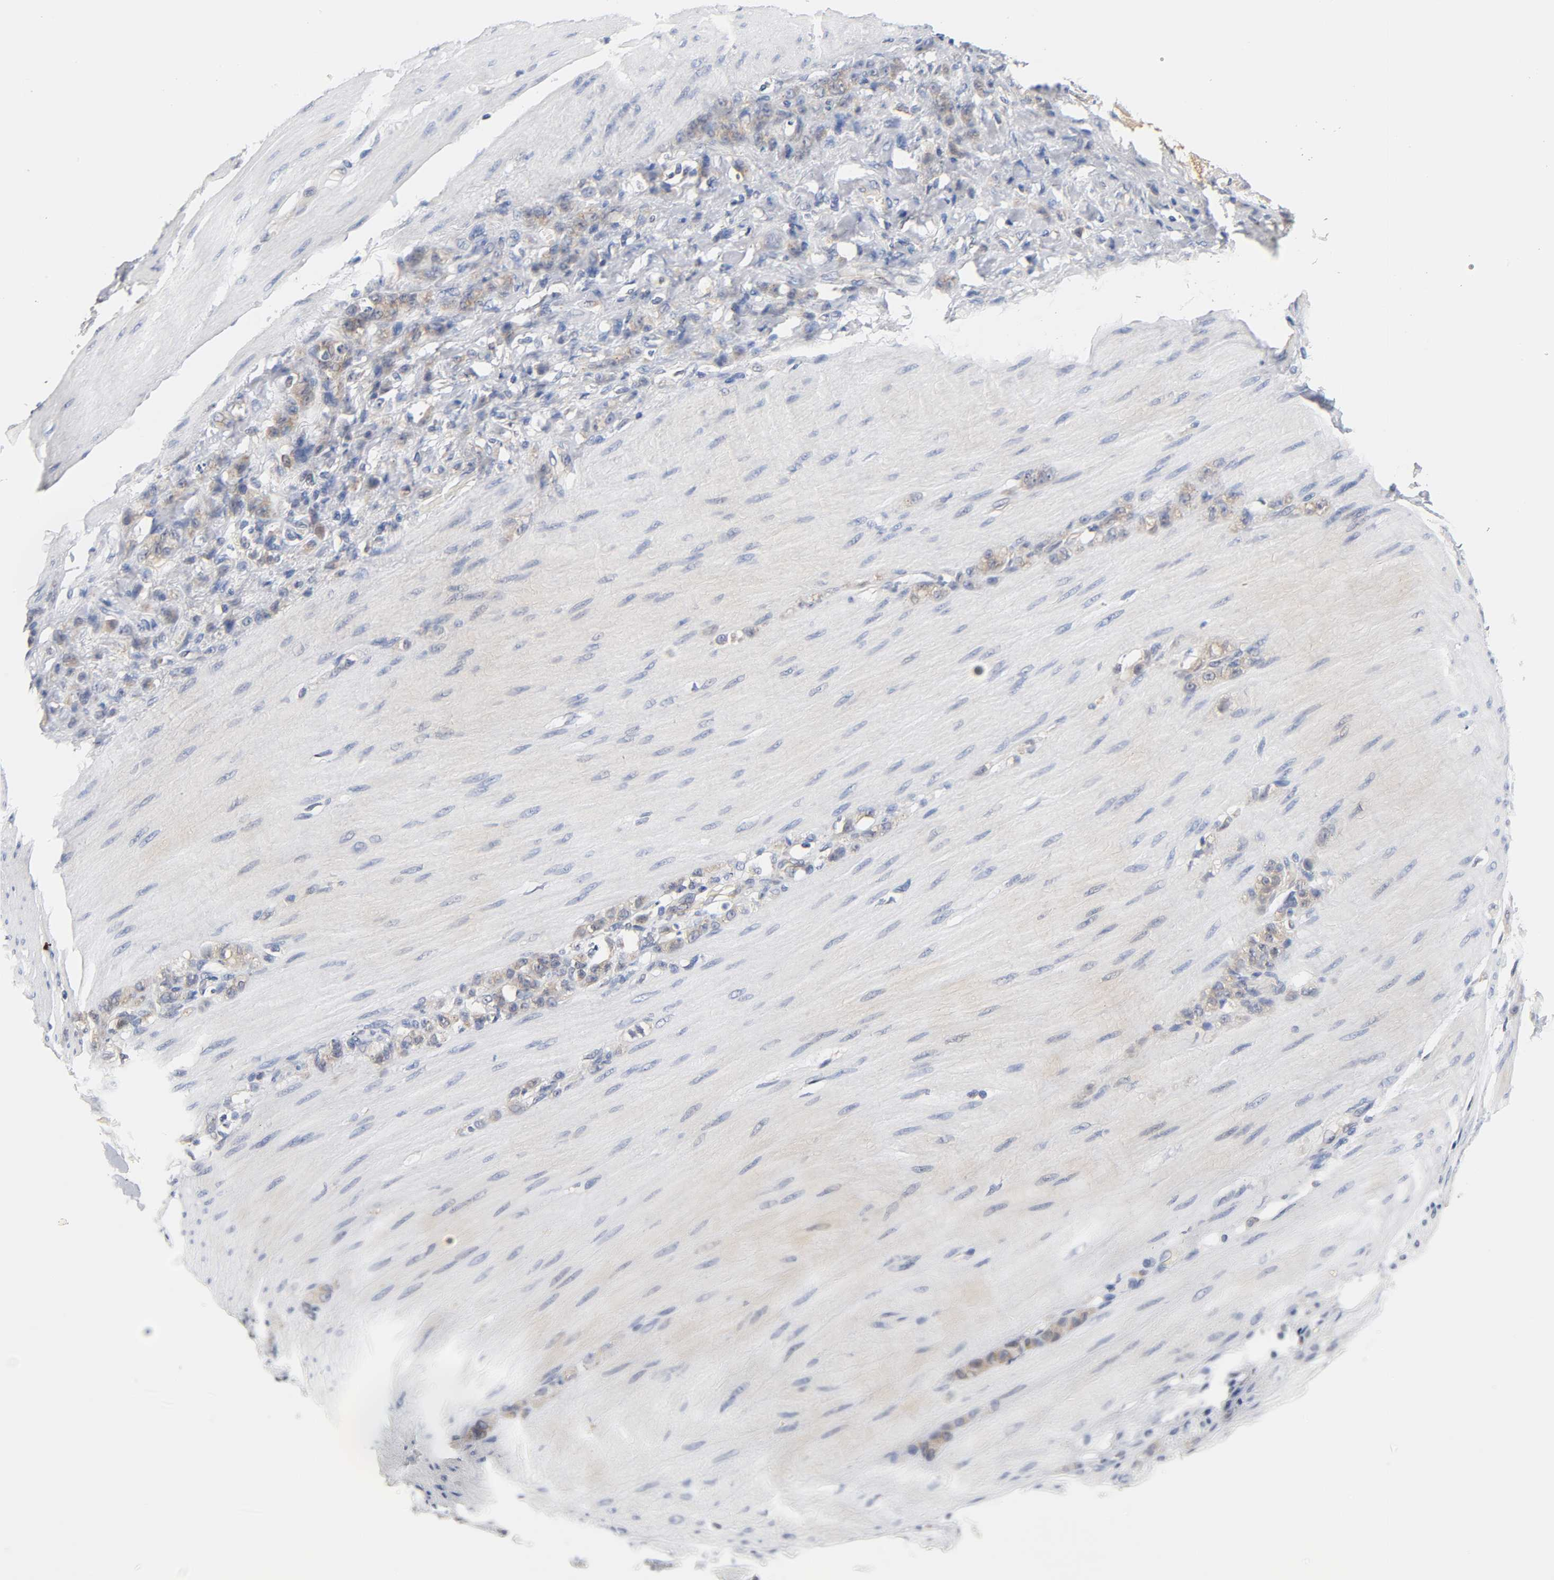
{"staining": {"intensity": "weak", "quantity": ">75%", "location": "cytoplasmic/membranous"}, "tissue": "stomach cancer", "cell_type": "Tumor cells", "image_type": "cancer", "snomed": [{"axis": "morphology", "description": "Adenocarcinoma, NOS"}, {"axis": "topography", "description": "Stomach"}], "caption": "DAB immunohistochemical staining of human adenocarcinoma (stomach) shows weak cytoplasmic/membranous protein staining in about >75% of tumor cells.", "gene": "FYN", "patient": {"sex": "male", "age": 82}}